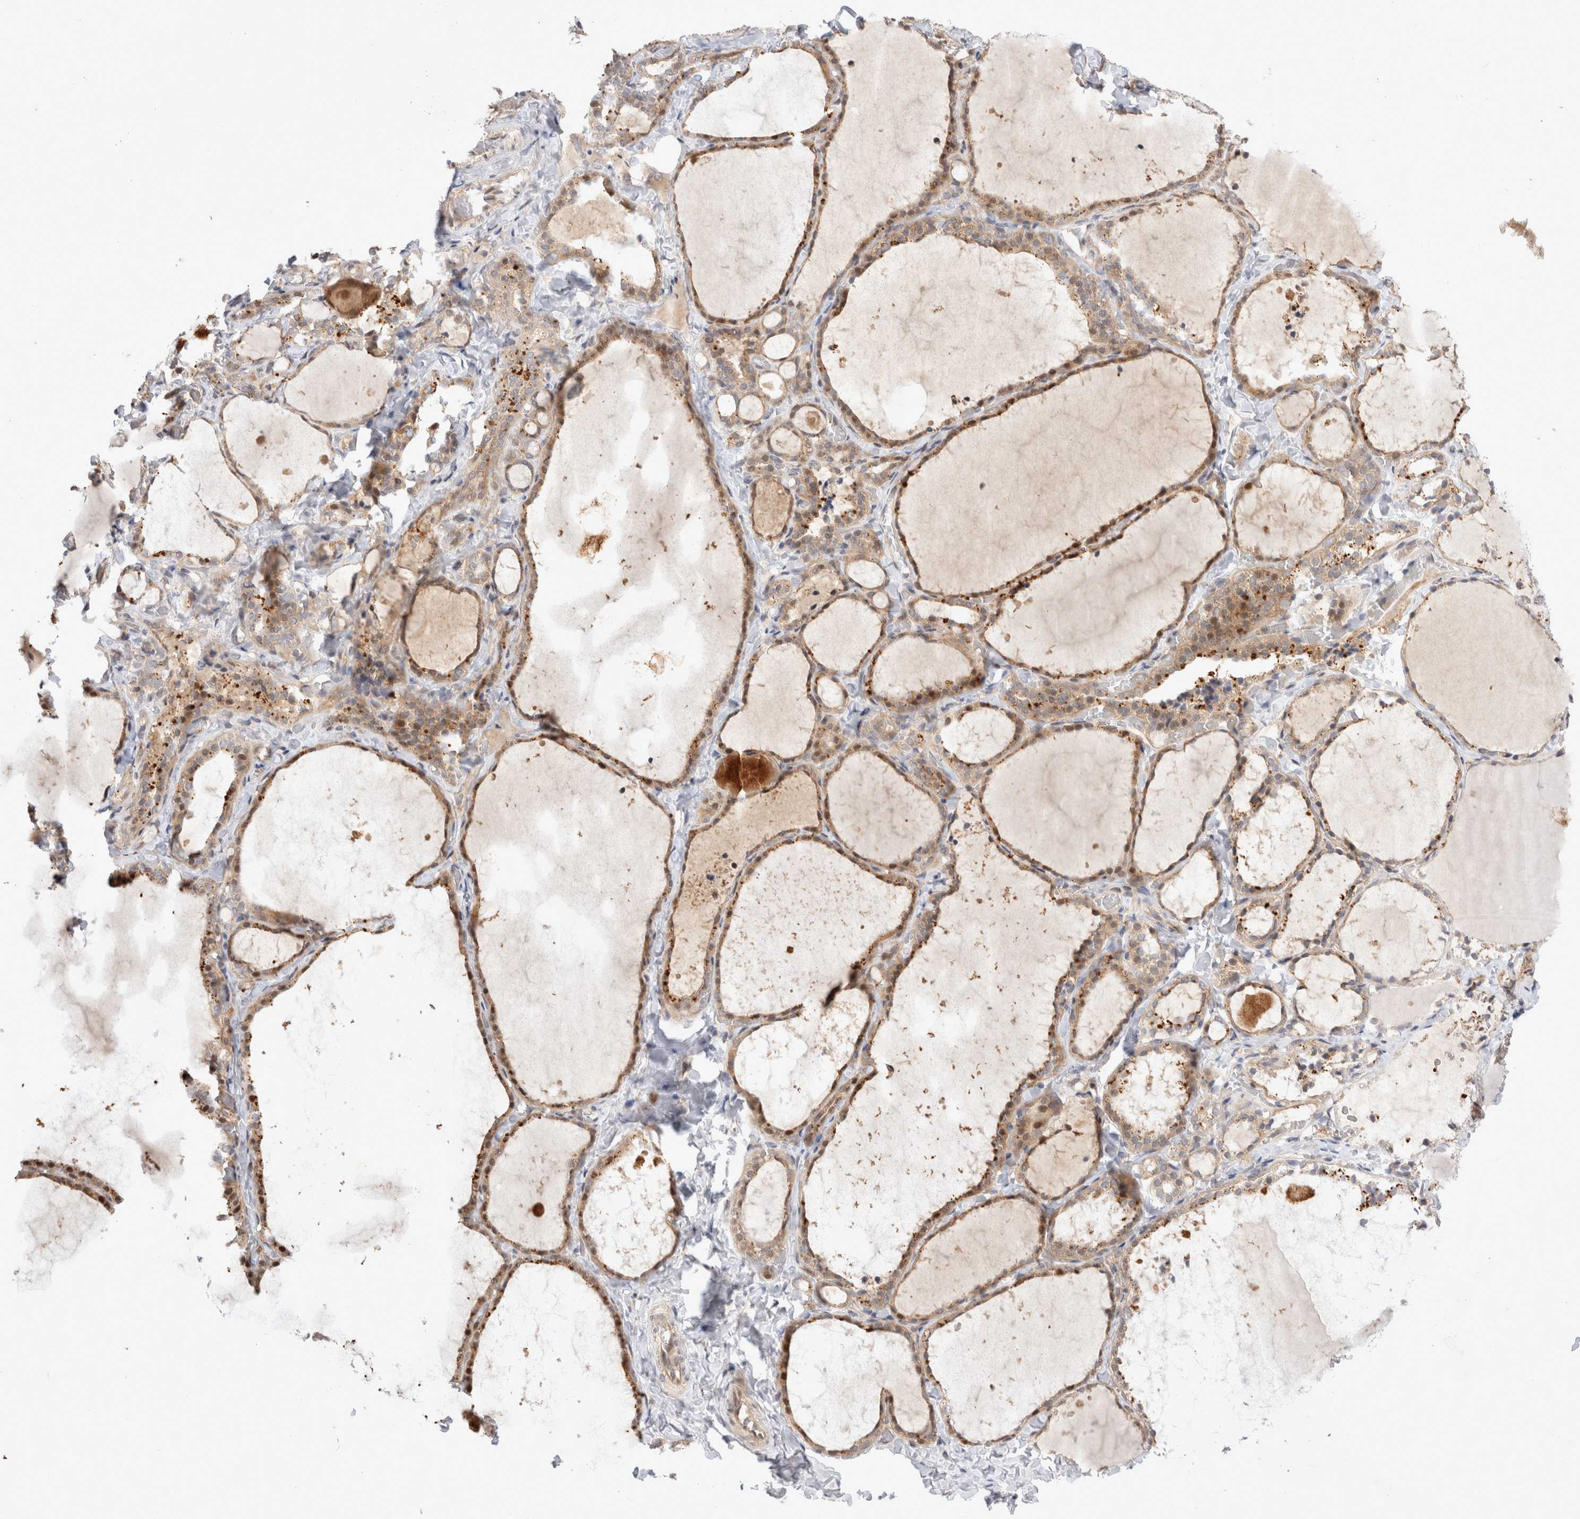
{"staining": {"intensity": "weak", "quantity": ">75%", "location": "cytoplasmic/membranous,nuclear"}, "tissue": "thyroid gland", "cell_type": "Glandular cells", "image_type": "normal", "snomed": [{"axis": "morphology", "description": "Normal tissue, NOS"}, {"axis": "topography", "description": "Thyroid gland"}], "caption": "Approximately >75% of glandular cells in normal human thyroid gland show weak cytoplasmic/membranous,nuclear protein staining as visualized by brown immunohistochemical staining.", "gene": "HTT", "patient": {"sex": "female", "age": 22}}